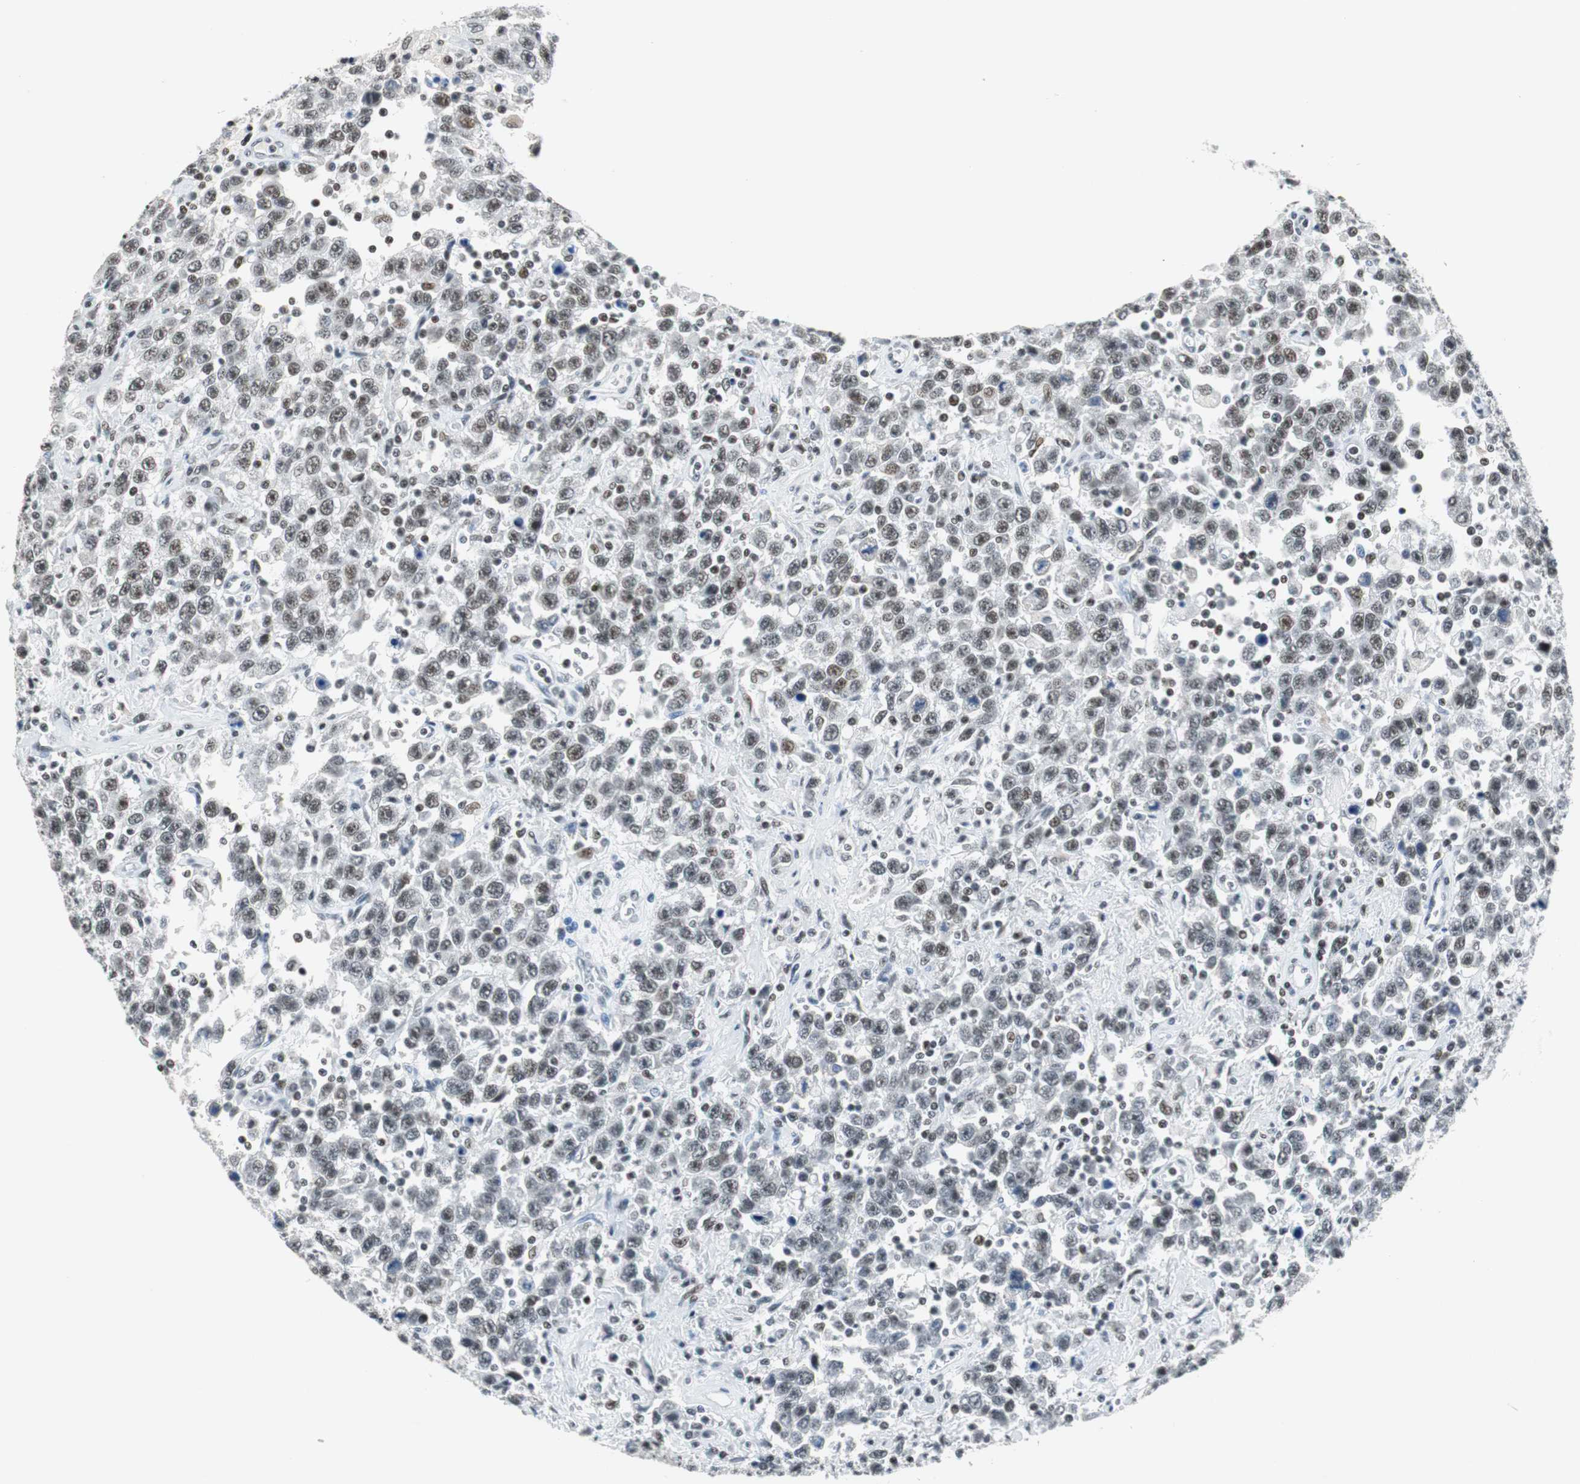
{"staining": {"intensity": "weak", "quantity": "25%-75%", "location": "nuclear"}, "tissue": "testis cancer", "cell_type": "Tumor cells", "image_type": "cancer", "snomed": [{"axis": "morphology", "description": "Seminoma, NOS"}, {"axis": "topography", "description": "Testis"}], "caption": "DAB immunohistochemical staining of human seminoma (testis) shows weak nuclear protein staining in about 25%-75% of tumor cells.", "gene": "HDAC3", "patient": {"sex": "male", "age": 41}}